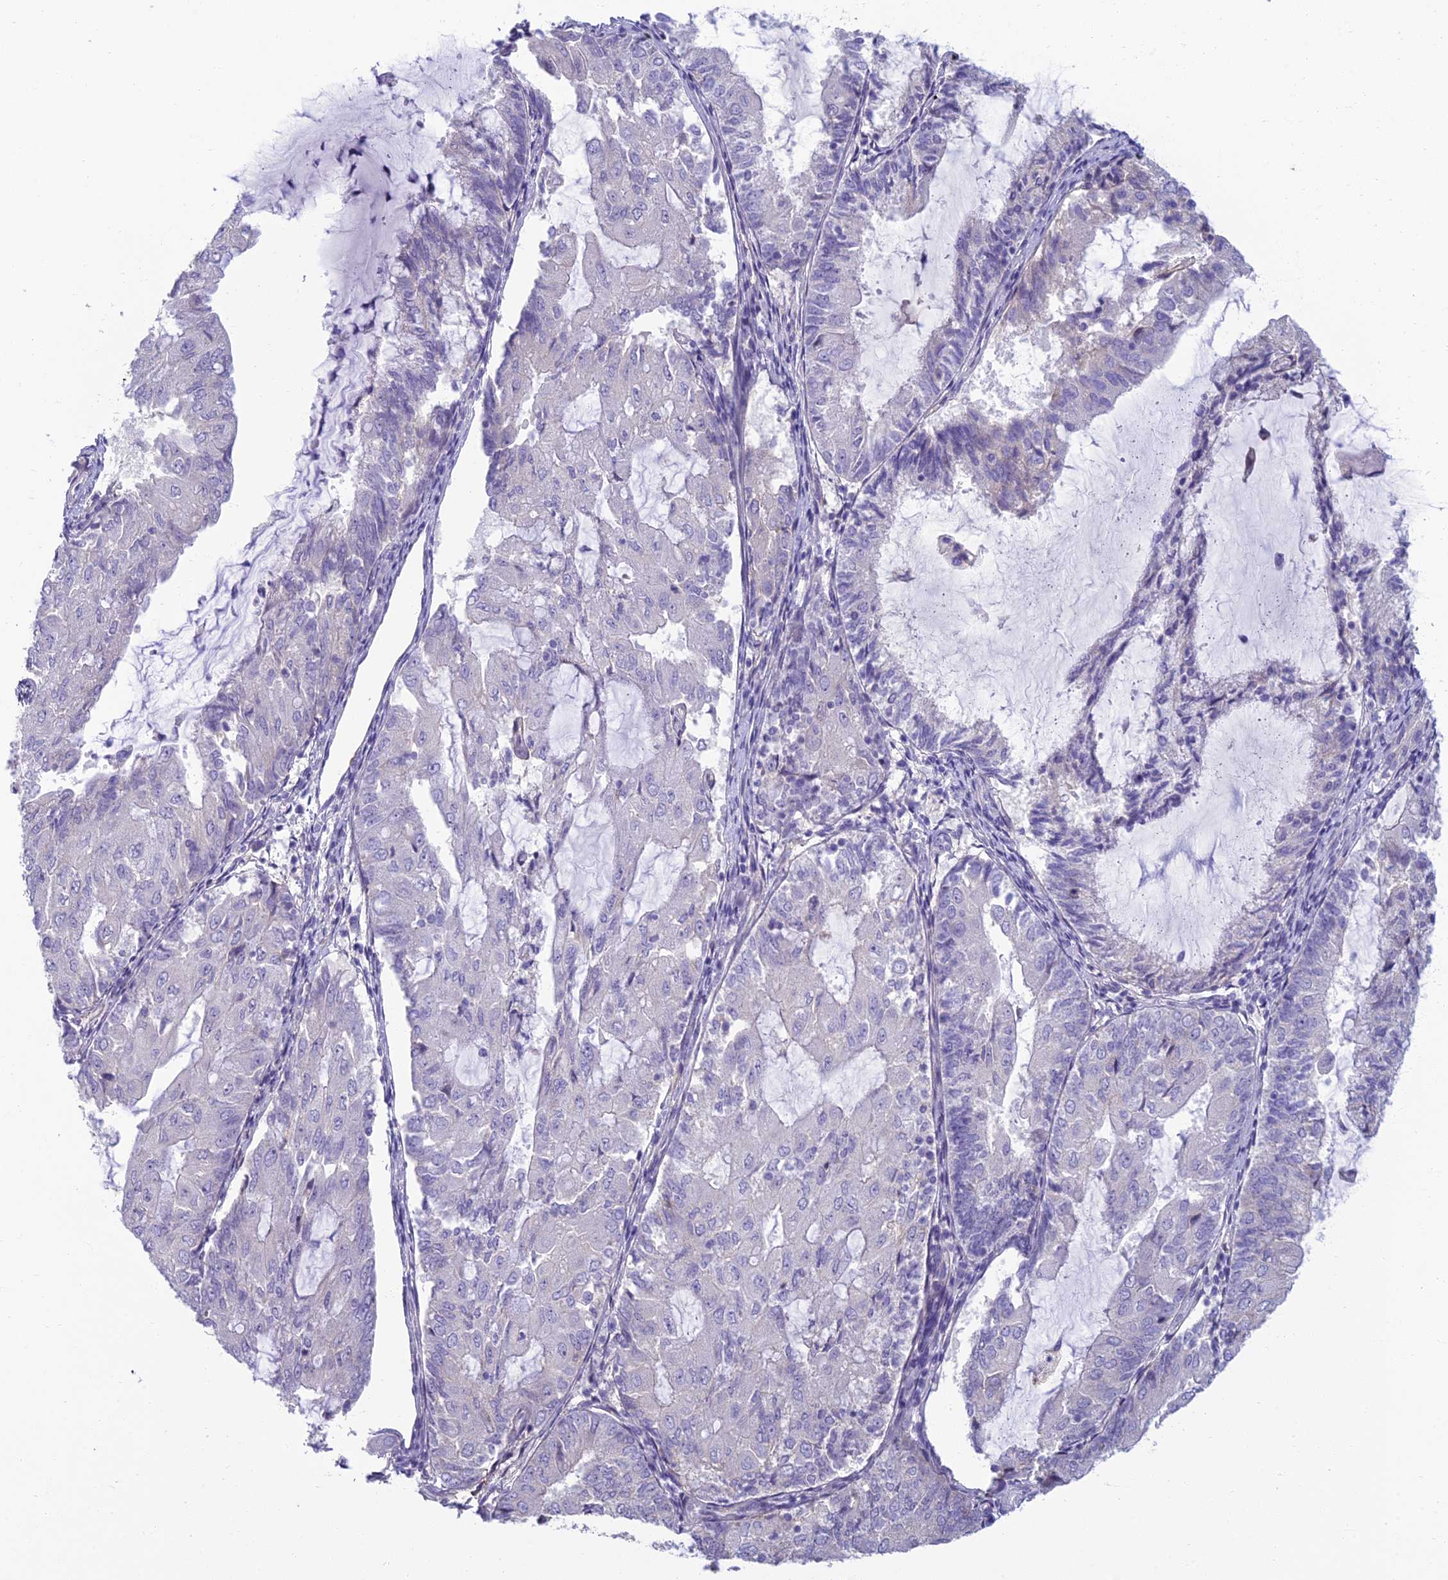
{"staining": {"intensity": "negative", "quantity": "none", "location": "none"}, "tissue": "endometrial cancer", "cell_type": "Tumor cells", "image_type": "cancer", "snomed": [{"axis": "morphology", "description": "Adenocarcinoma, NOS"}, {"axis": "topography", "description": "Endometrium"}], "caption": "The immunohistochemistry (IHC) micrograph has no significant expression in tumor cells of endometrial cancer (adenocarcinoma) tissue.", "gene": "NEURL1", "patient": {"sex": "female", "age": 81}}